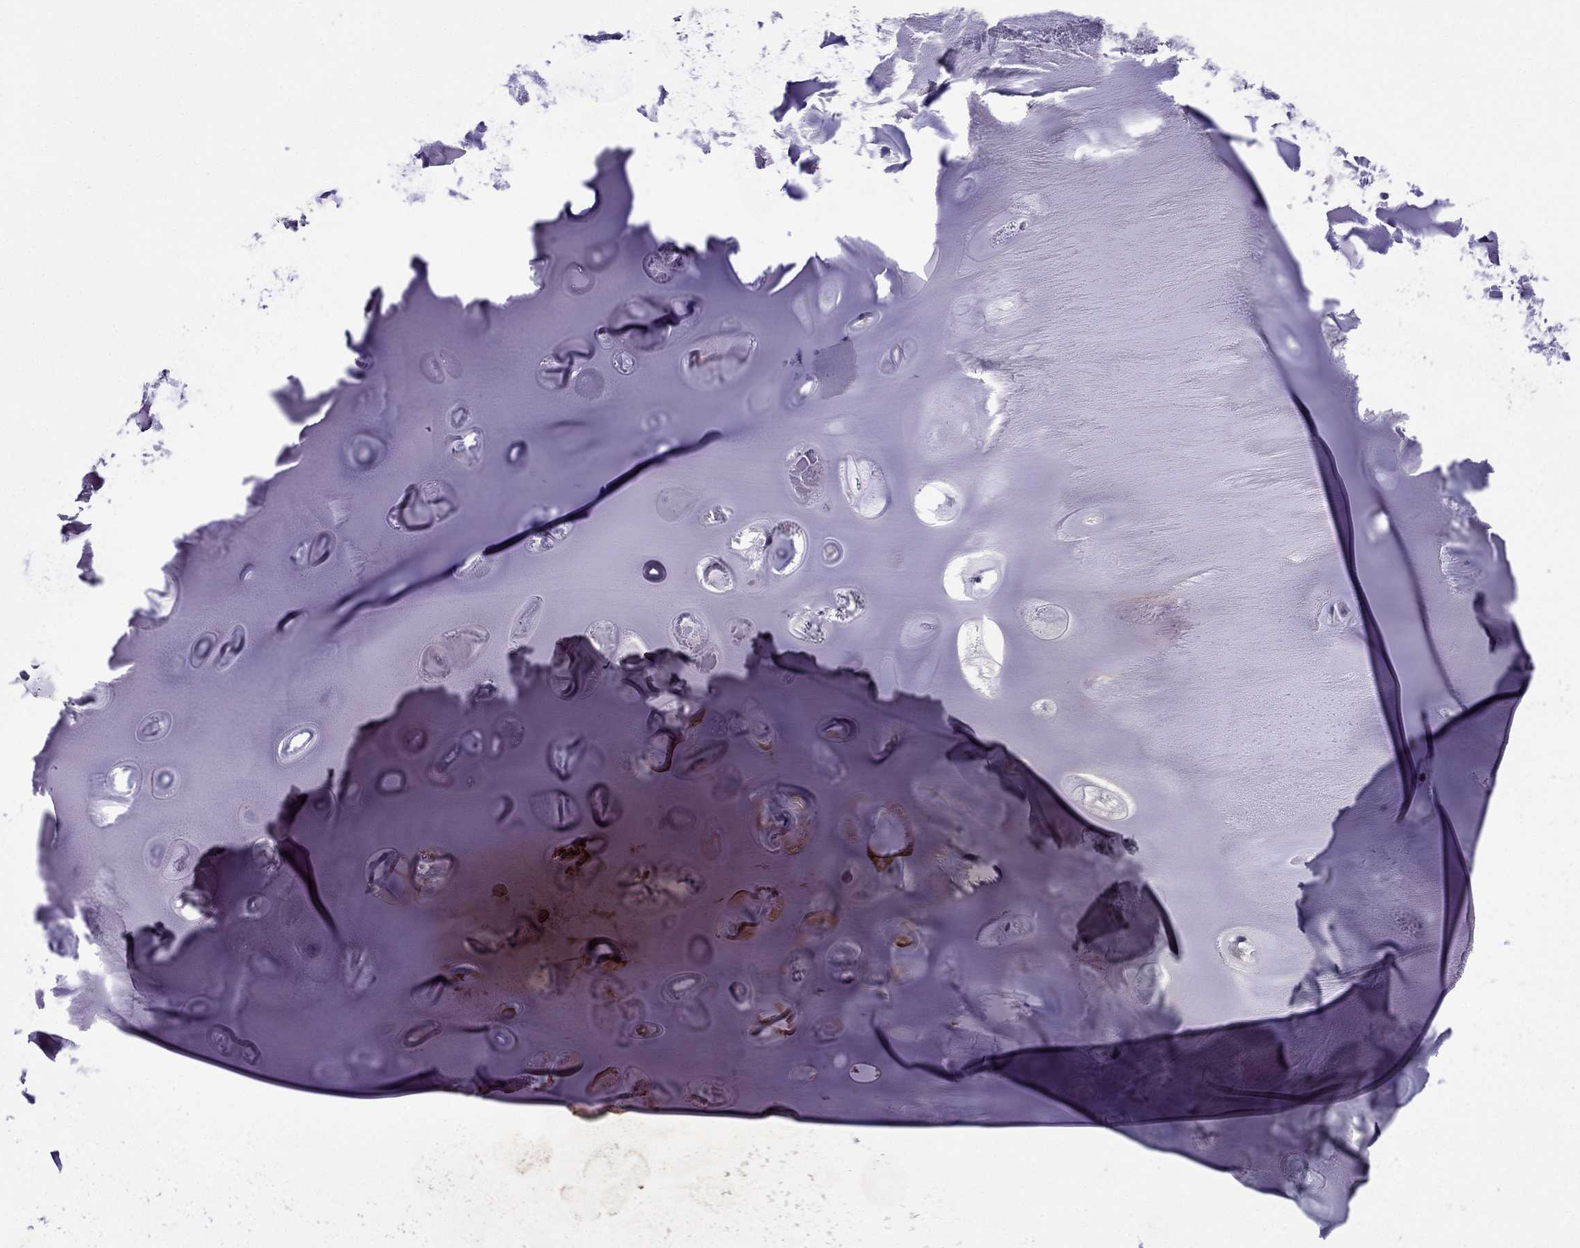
{"staining": {"intensity": "negative", "quantity": "none", "location": "none"}, "tissue": "soft tissue", "cell_type": "Chondrocytes", "image_type": "normal", "snomed": [{"axis": "morphology", "description": "Normal tissue, NOS"}, {"axis": "morphology", "description": "Squamous cell carcinoma, NOS"}, {"axis": "topography", "description": "Cartilage tissue"}, {"axis": "topography", "description": "Lung"}], "caption": "High power microscopy image of an immunohistochemistry (IHC) image of normal soft tissue, revealing no significant expression in chondrocytes.", "gene": "PDE6A", "patient": {"sex": "male", "age": 66}}